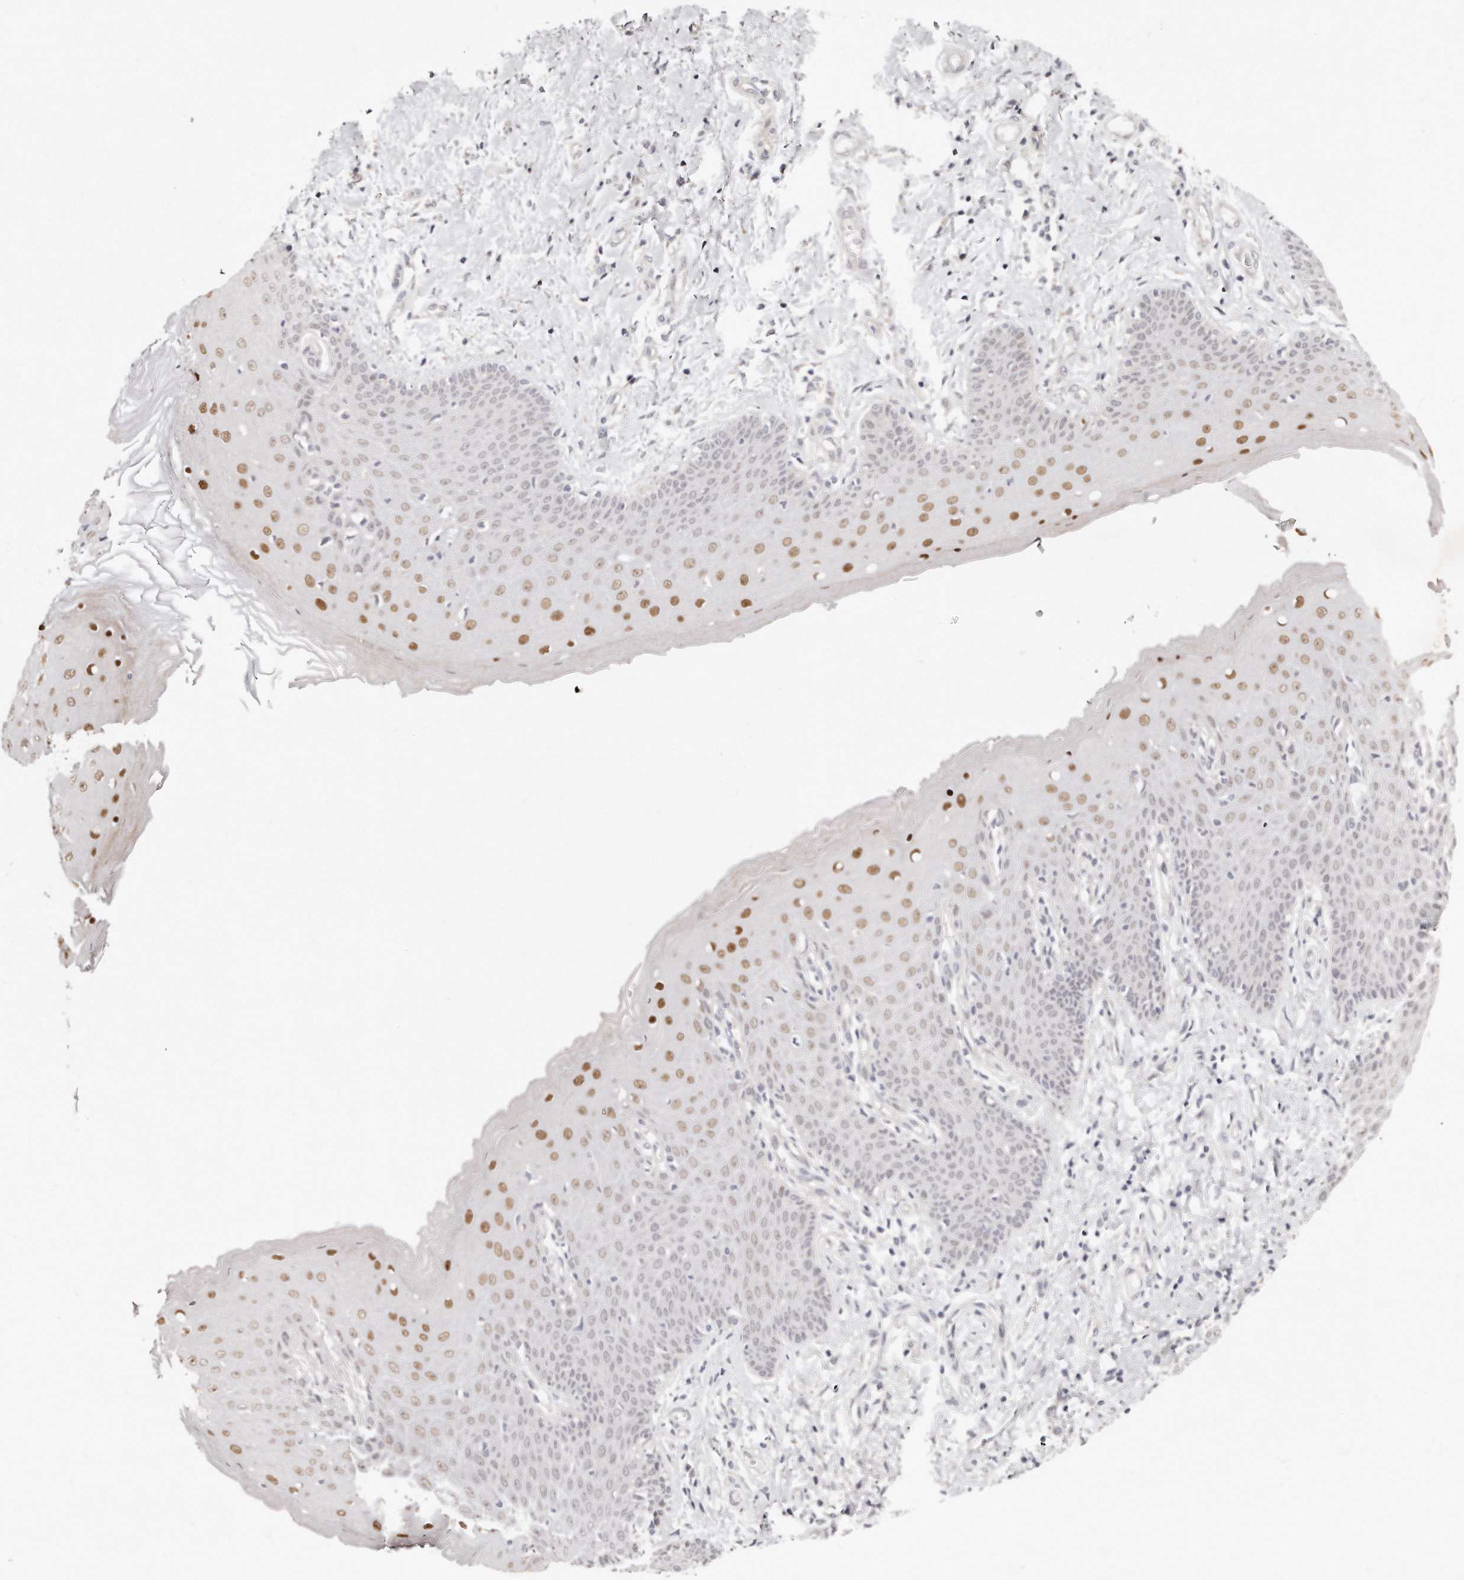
{"staining": {"intensity": "strong", "quantity": "<25%", "location": "nuclear"}, "tissue": "skin", "cell_type": "Epidermal cells", "image_type": "normal", "snomed": [{"axis": "morphology", "description": "Normal tissue, NOS"}, {"axis": "topography", "description": "Vulva"}], "caption": "Protein staining reveals strong nuclear positivity in about <25% of epidermal cells in unremarkable skin. Nuclei are stained in blue.", "gene": "CASZ1", "patient": {"sex": "female", "age": 66}}